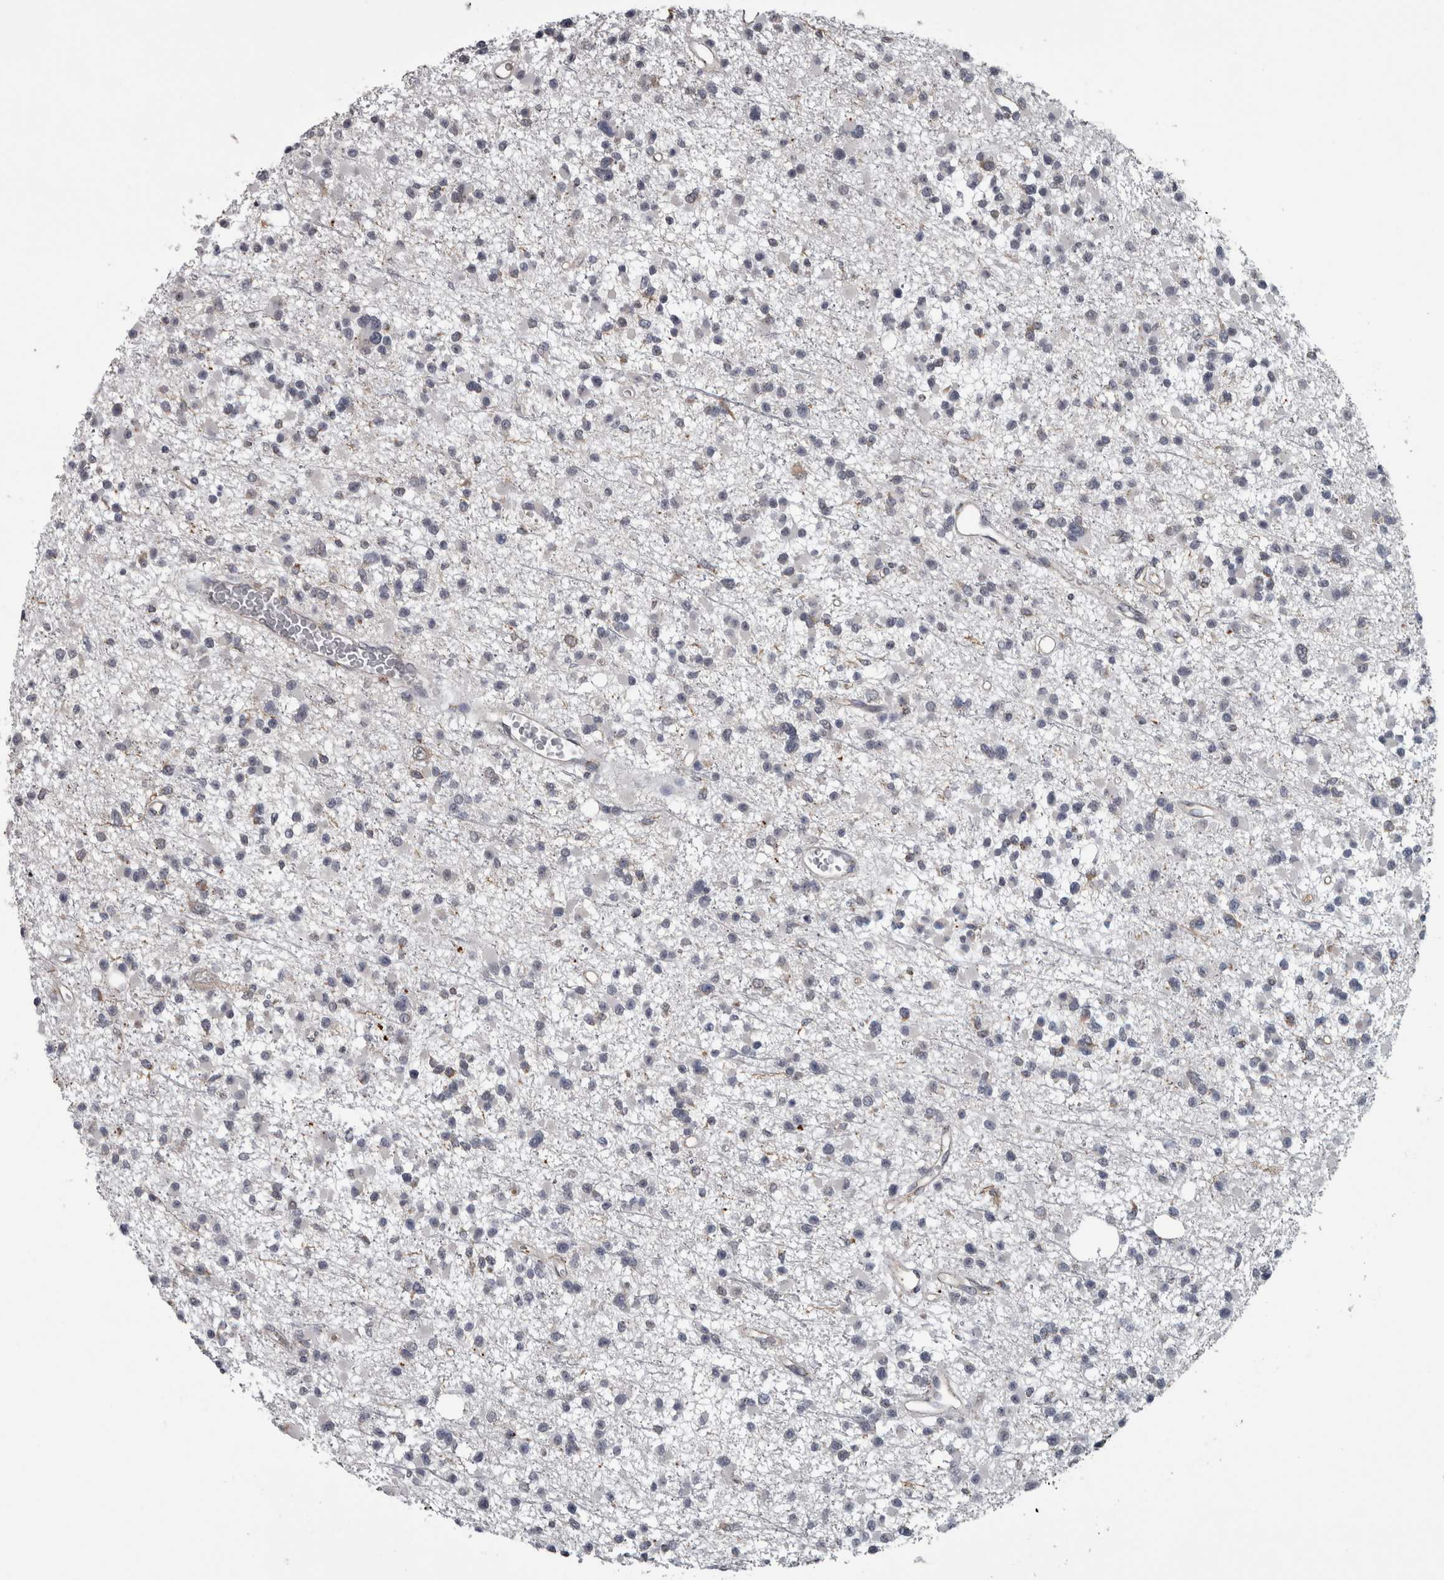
{"staining": {"intensity": "negative", "quantity": "none", "location": "none"}, "tissue": "glioma", "cell_type": "Tumor cells", "image_type": "cancer", "snomed": [{"axis": "morphology", "description": "Glioma, malignant, Low grade"}, {"axis": "topography", "description": "Brain"}], "caption": "Immunohistochemistry image of neoplastic tissue: human glioma stained with DAB (3,3'-diaminobenzidine) exhibits no significant protein expression in tumor cells.", "gene": "NAAA", "patient": {"sex": "female", "age": 22}}